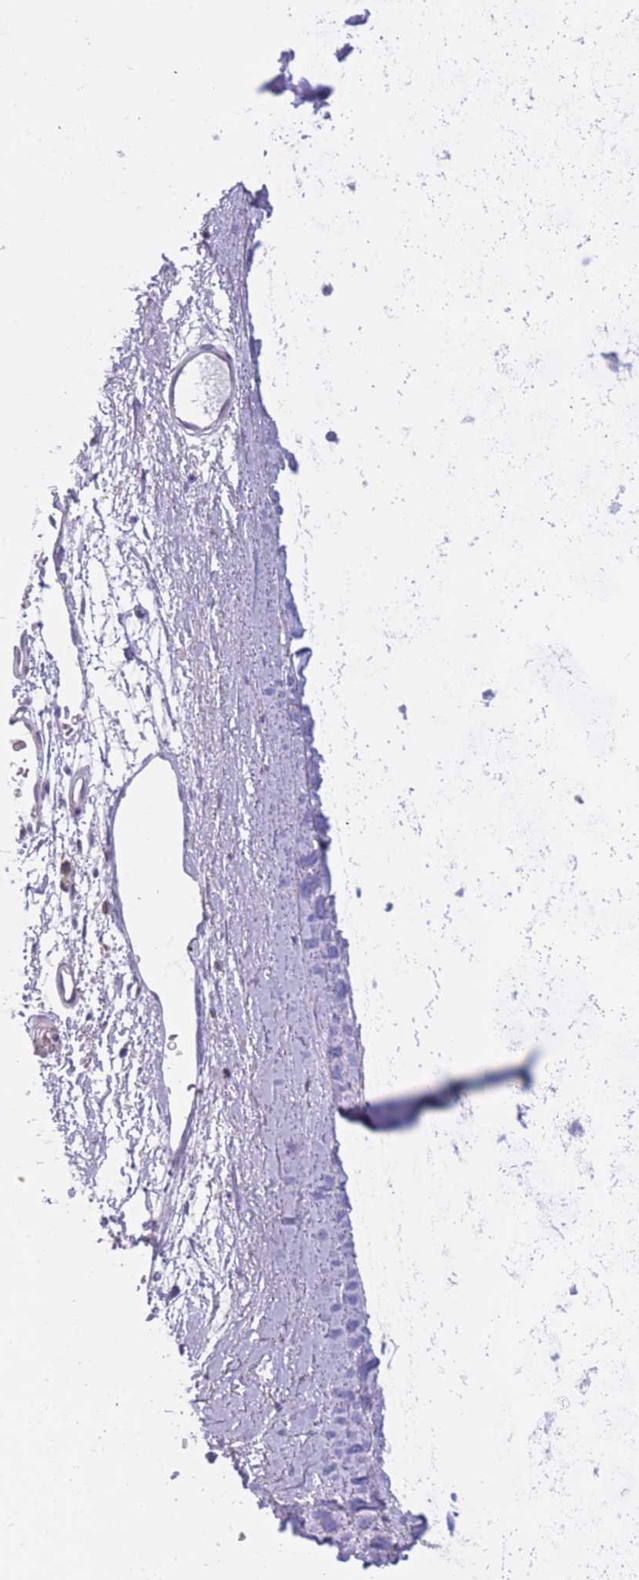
{"staining": {"intensity": "negative", "quantity": "none", "location": "none"}, "tissue": "adipose tissue", "cell_type": "Adipocytes", "image_type": "normal", "snomed": [{"axis": "morphology", "description": "Normal tissue, NOS"}, {"axis": "topography", "description": "Cartilage tissue"}, {"axis": "topography", "description": "Bronchus"}], "caption": "Protein analysis of normal adipose tissue reveals no significant positivity in adipocytes. (DAB (3,3'-diaminobenzidine) IHC visualized using brightfield microscopy, high magnification).", "gene": "MRPS18C", "patient": {"sex": "female", "age": 72}}